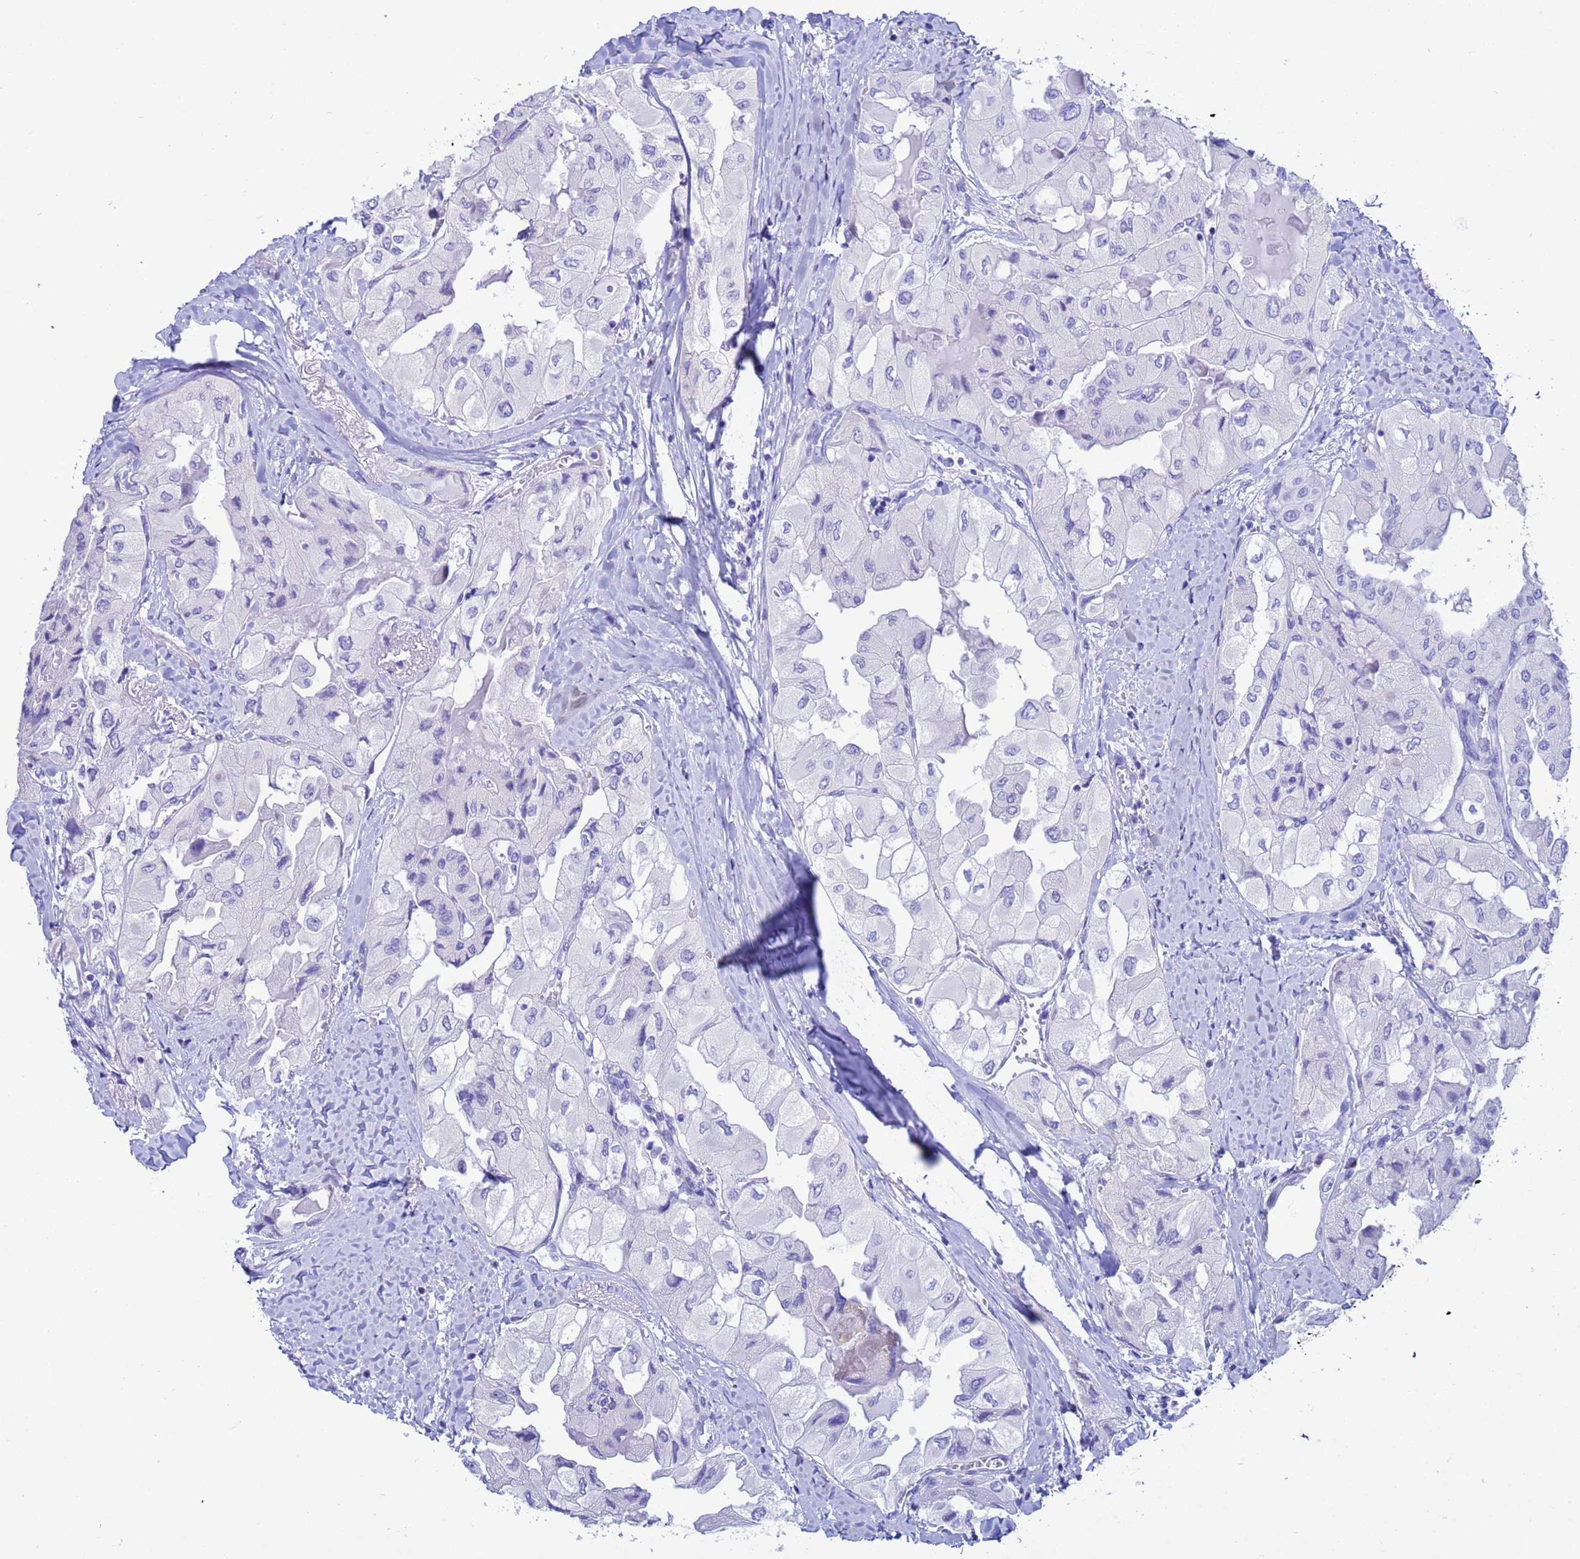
{"staining": {"intensity": "negative", "quantity": "none", "location": "none"}, "tissue": "thyroid cancer", "cell_type": "Tumor cells", "image_type": "cancer", "snomed": [{"axis": "morphology", "description": "Normal tissue, NOS"}, {"axis": "morphology", "description": "Papillary adenocarcinoma, NOS"}, {"axis": "topography", "description": "Thyroid gland"}], "caption": "Histopathology image shows no protein staining in tumor cells of thyroid cancer tissue.", "gene": "AKR1C2", "patient": {"sex": "female", "age": 59}}